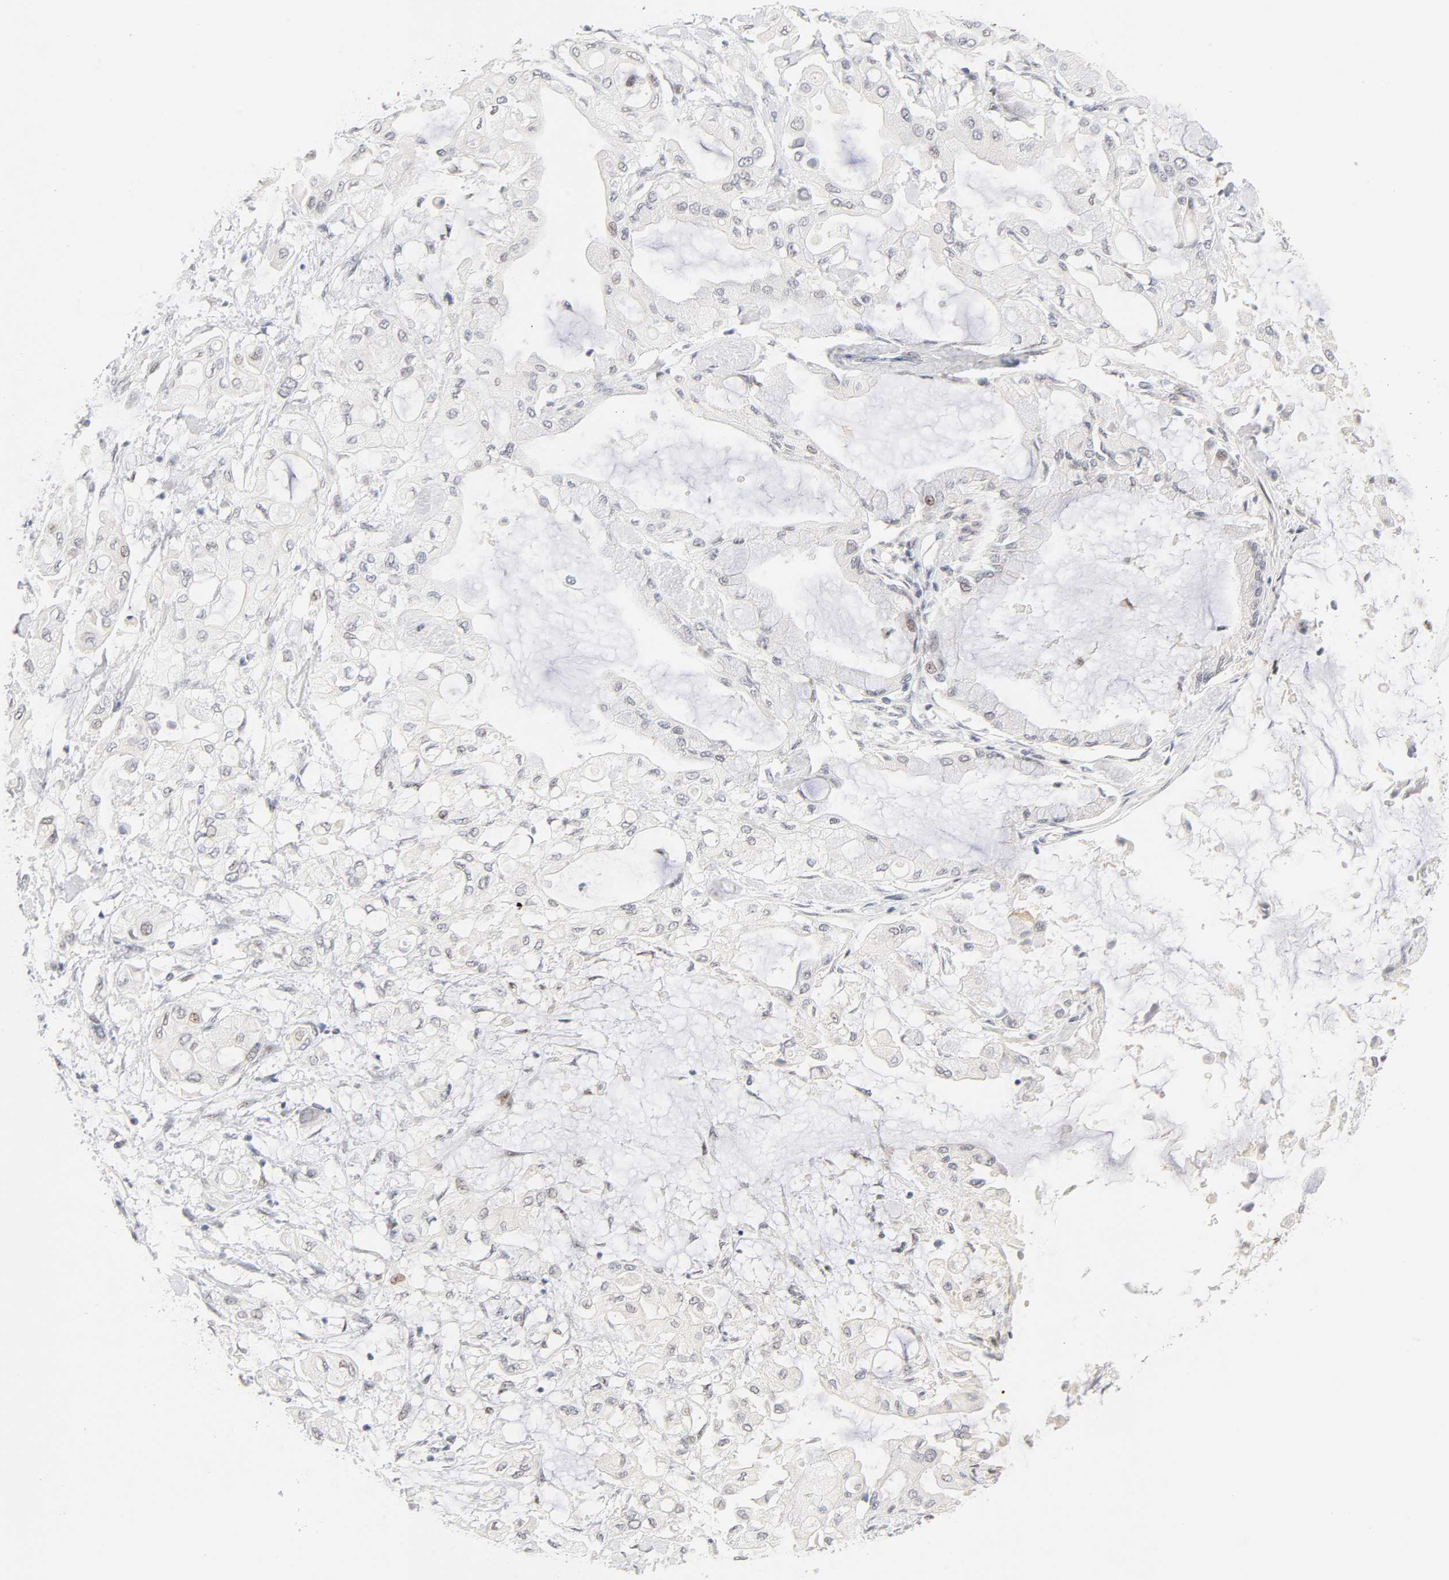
{"staining": {"intensity": "weak", "quantity": "<25%", "location": "nuclear"}, "tissue": "pancreatic cancer", "cell_type": "Tumor cells", "image_type": "cancer", "snomed": [{"axis": "morphology", "description": "Adenocarcinoma, NOS"}, {"axis": "morphology", "description": "Adenocarcinoma, metastatic, NOS"}, {"axis": "topography", "description": "Lymph node"}, {"axis": "topography", "description": "Pancreas"}, {"axis": "topography", "description": "Duodenum"}], "caption": "Immunohistochemistry (IHC) histopathology image of human pancreatic cancer (adenocarcinoma) stained for a protein (brown), which shows no expression in tumor cells.", "gene": "MNAT1", "patient": {"sex": "female", "age": 64}}